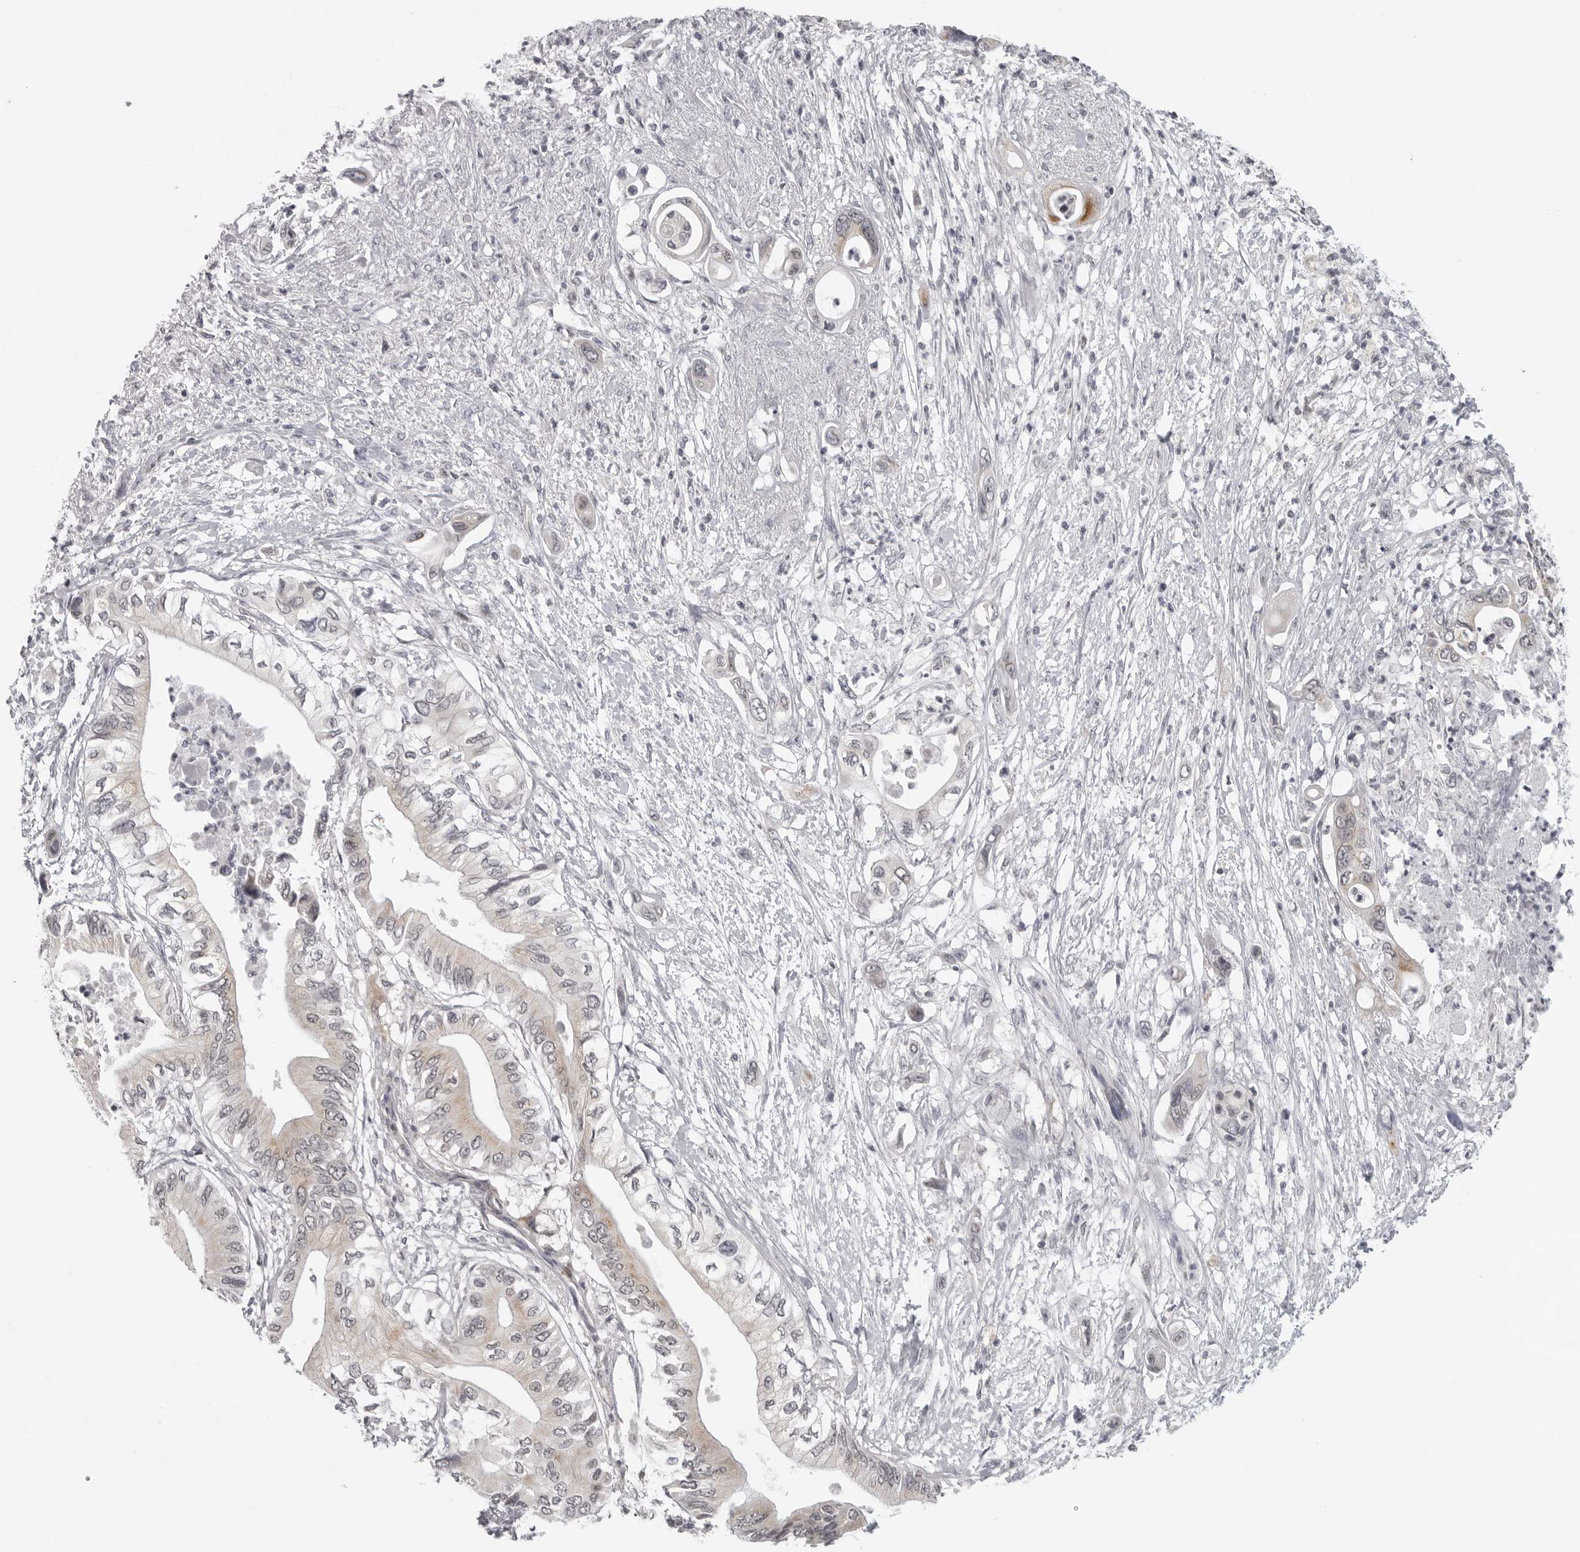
{"staining": {"intensity": "moderate", "quantity": "<25%", "location": "cytoplasmic/membranous"}, "tissue": "pancreatic cancer", "cell_type": "Tumor cells", "image_type": "cancer", "snomed": [{"axis": "morphology", "description": "Adenocarcinoma, NOS"}, {"axis": "topography", "description": "Pancreas"}], "caption": "This image demonstrates pancreatic cancer (adenocarcinoma) stained with immunohistochemistry (IHC) to label a protein in brown. The cytoplasmic/membranous of tumor cells show moderate positivity for the protein. Nuclei are counter-stained blue.", "gene": "TUT4", "patient": {"sex": "male", "age": 66}}